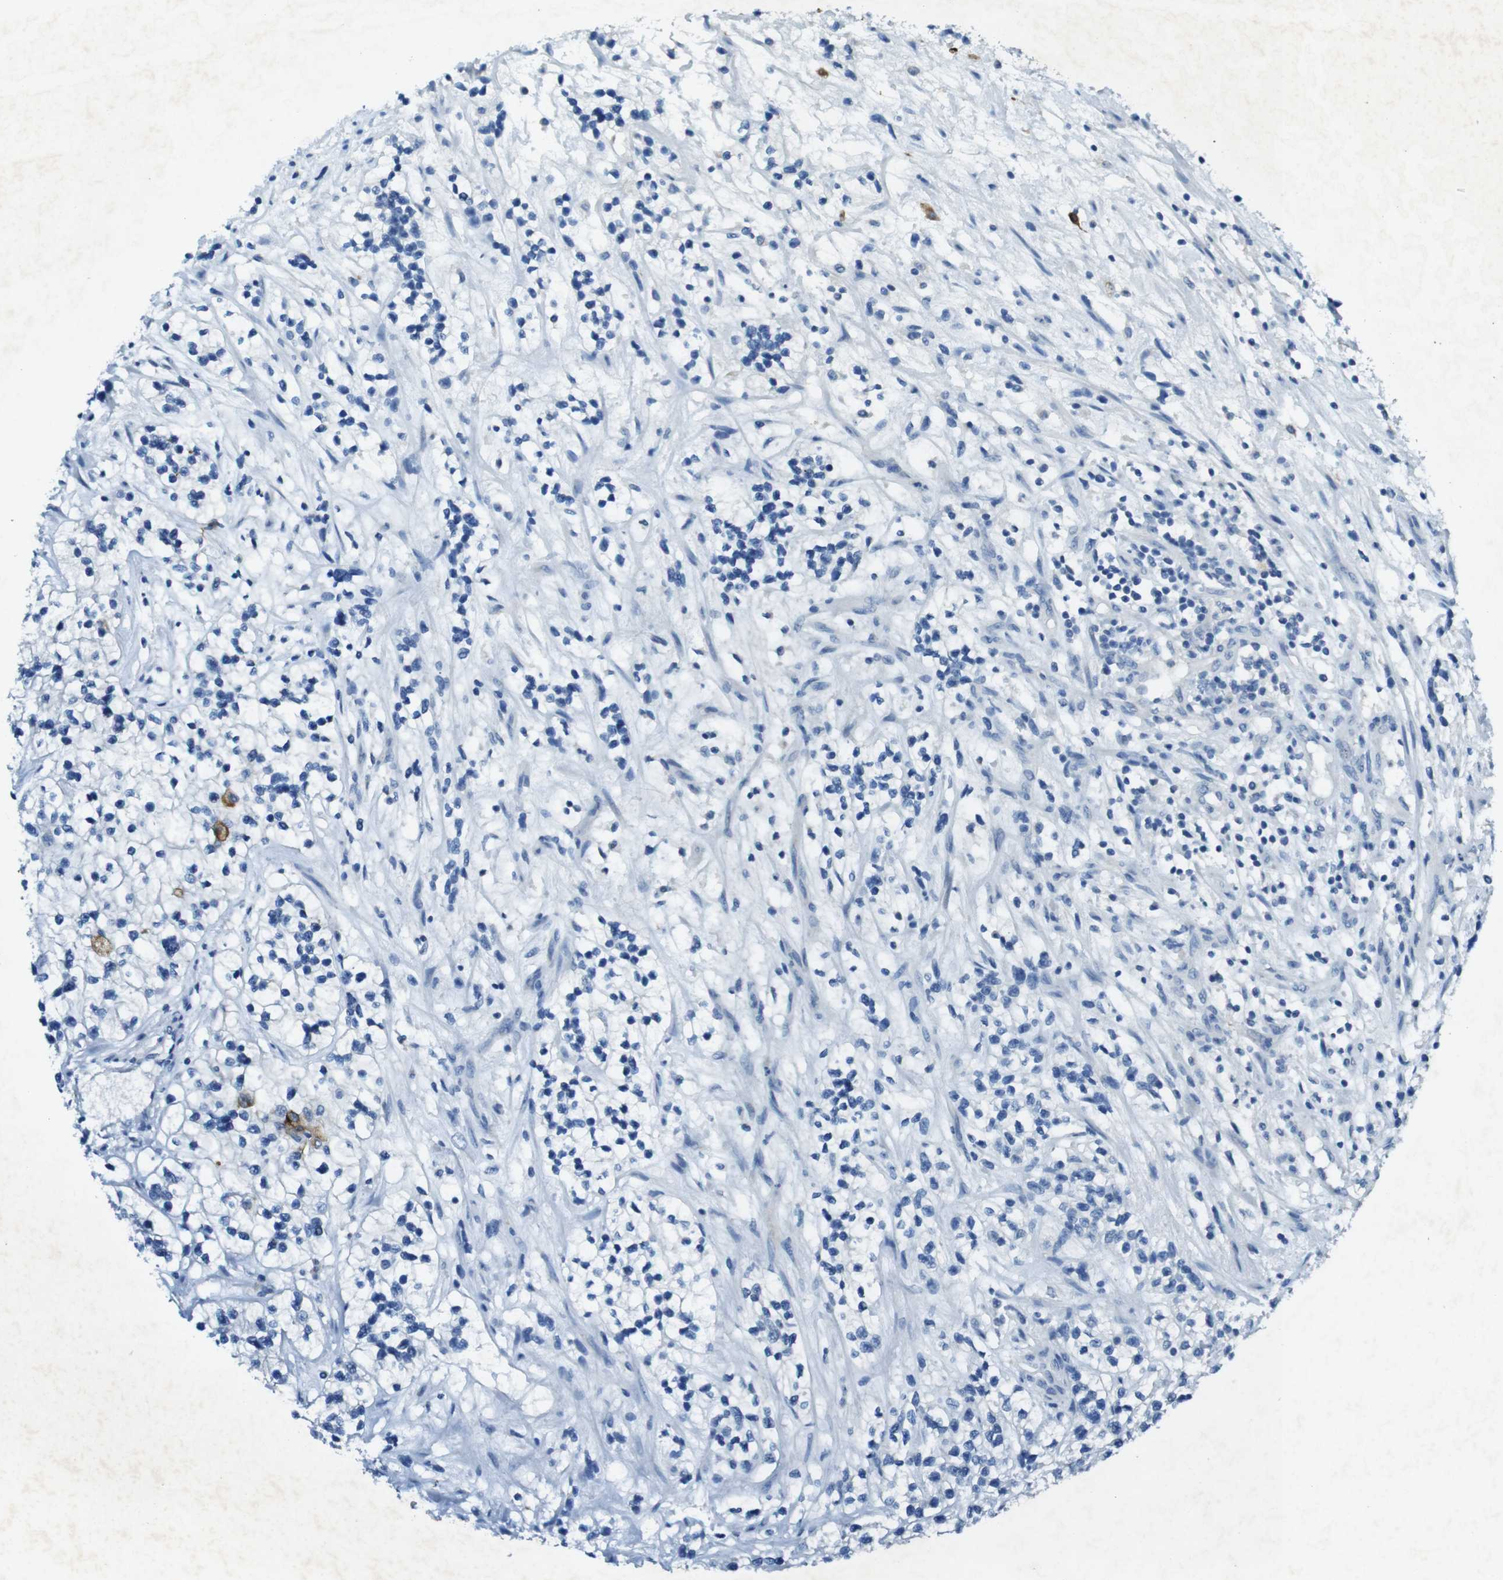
{"staining": {"intensity": "negative", "quantity": "none", "location": "none"}, "tissue": "renal cancer", "cell_type": "Tumor cells", "image_type": "cancer", "snomed": [{"axis": "morphology", "description": "Adenocarcinoma, NOS"}, {"axis": "topography", "description": "Kidney"}], "caption": "High power microscopy photomicrograph of an immunohistochemistry histopathology image of adenocarcinoma (renal), revealing no significant staining in tumor cells.", "gene": "CD320", "patient": {"sex": "female", "age": 57}}